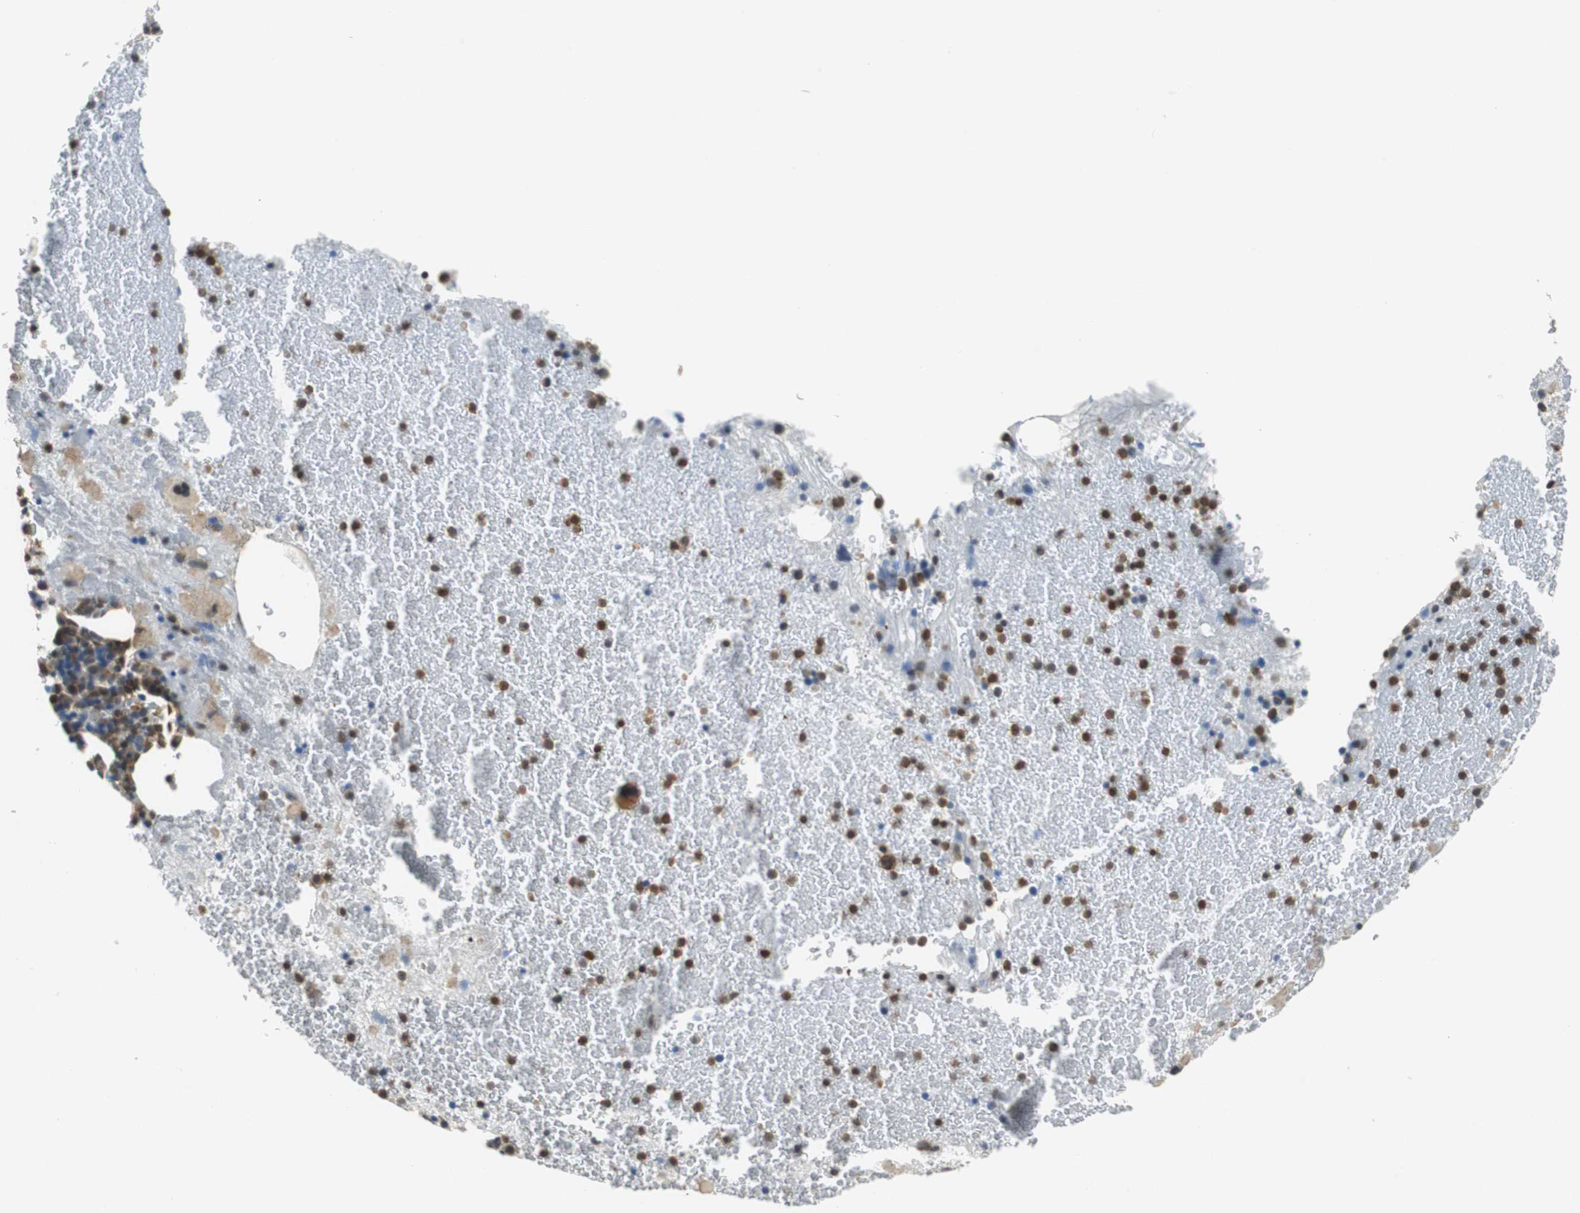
{"staining": {"intensity": "strong", "quantity": ">75%", "location": "nuclear"}, "tissue": "bone marrow", "cell_type": "Hematopoietic cells", "image_type": "normal", "snomed": [{"axis": "morphology", "description": "Normal tissue, NOS"}, {"axis": "topography", "description": "Bone marrow"}], "caption": "Immunohistochemistry (IHC) of unremarkable human bone marrow displays high levels of strong nuclear expression in approximately >75% of hematopoietic cells. (brown staining indicates protein expression, while blue staining denotes nuclei).", "gene": "ARPC3", "patient": {"sex": "male", "age": 76}}